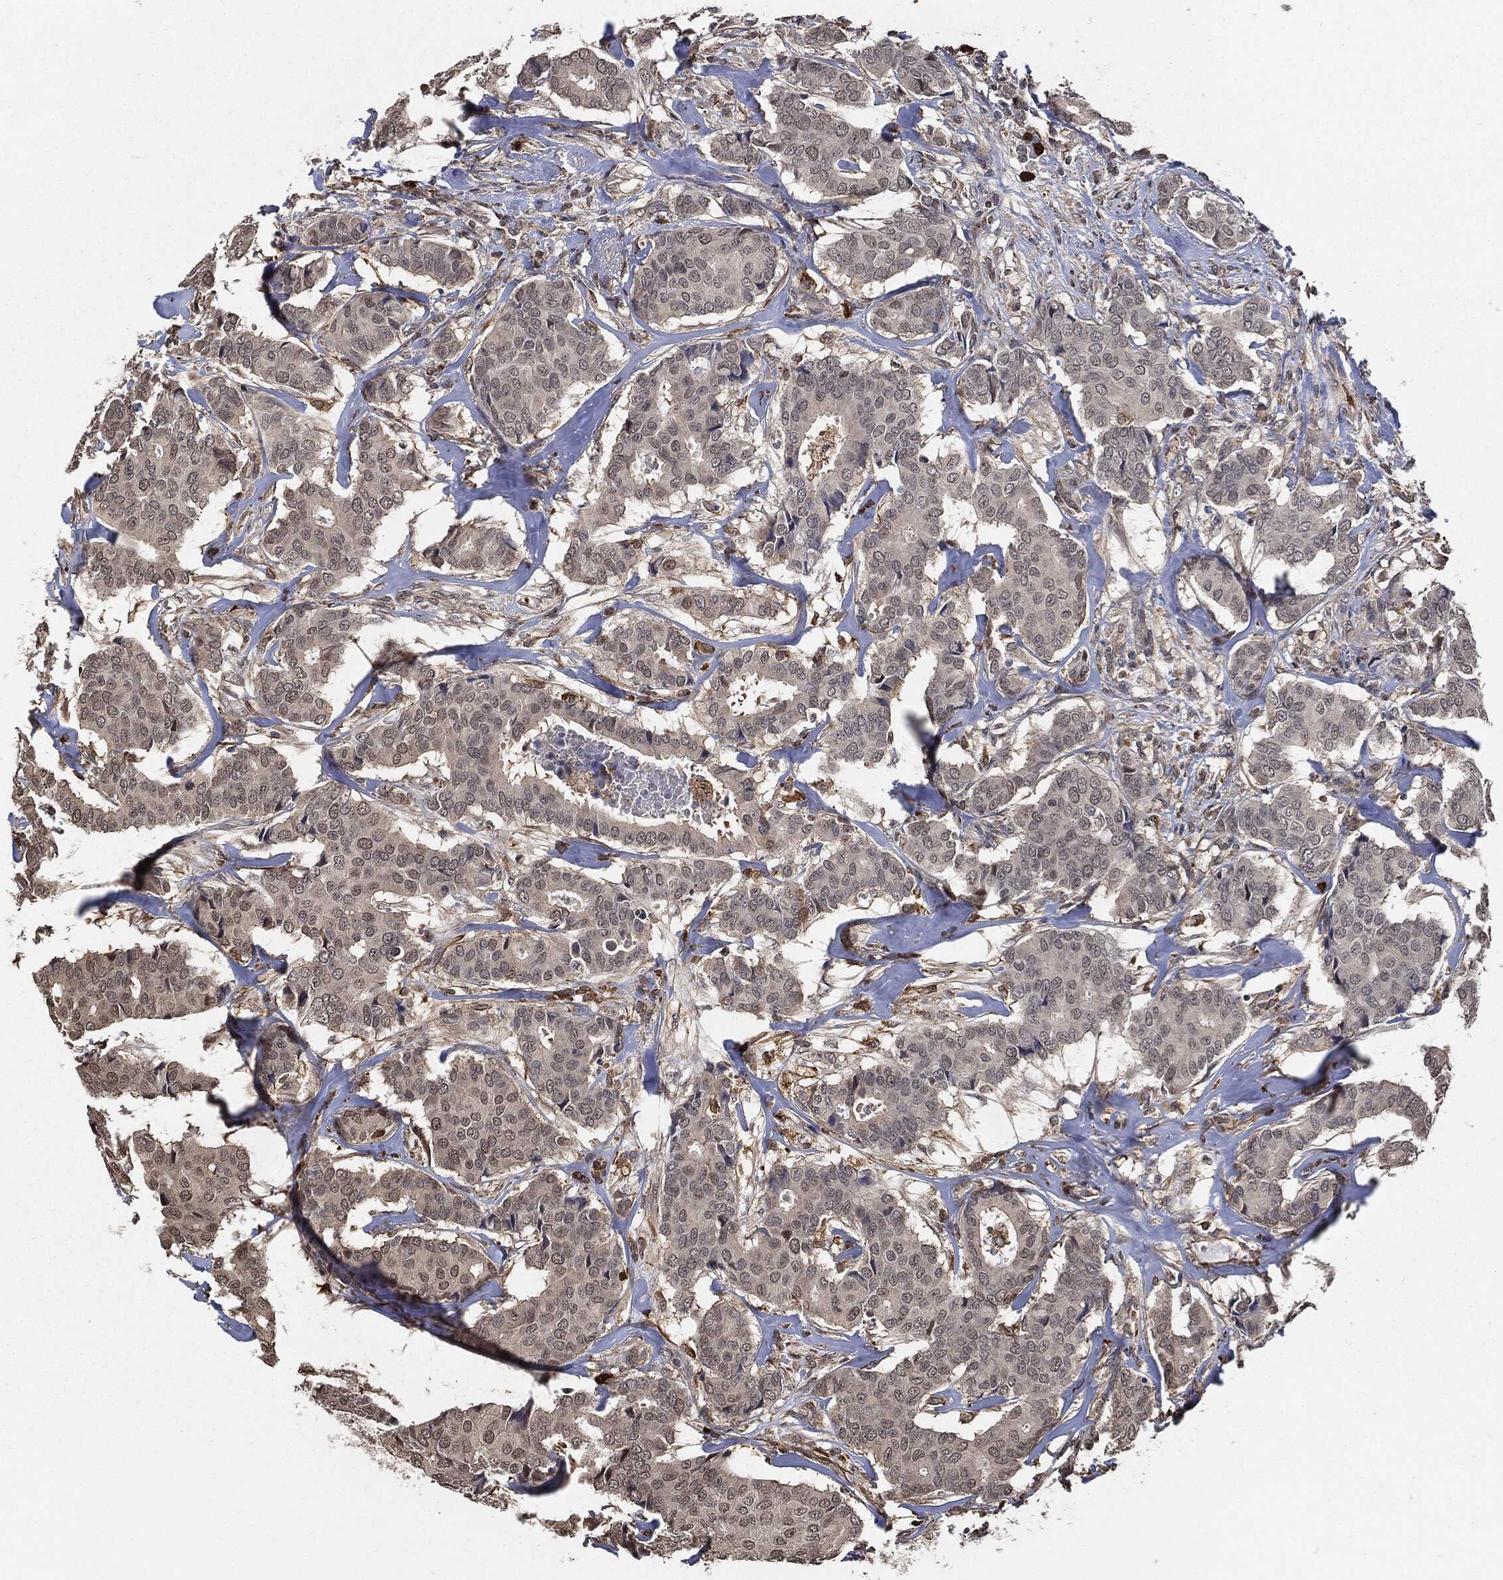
{"staining": {"intensity": "negative", "quantity": "none", "location": "none"}, "tissue": "breast cancer", "cell_type": "Tumor cells", "image_type": "cancer", "snomed": [{"axis": "morphology", "description": "Duct carcinoma"}, {"axis": "topography", "description": "Breast"}], "caption": "A high-resolution micrograph shows IHC staining of intraductal carcinoma (breast), which displays no significant expression in tumor cells. (DAB immunohistochemistry visualized using brightfield microscopy, high magnification).", "gene": "S100A9", "patient": {"sex": "female", "age": 75}}